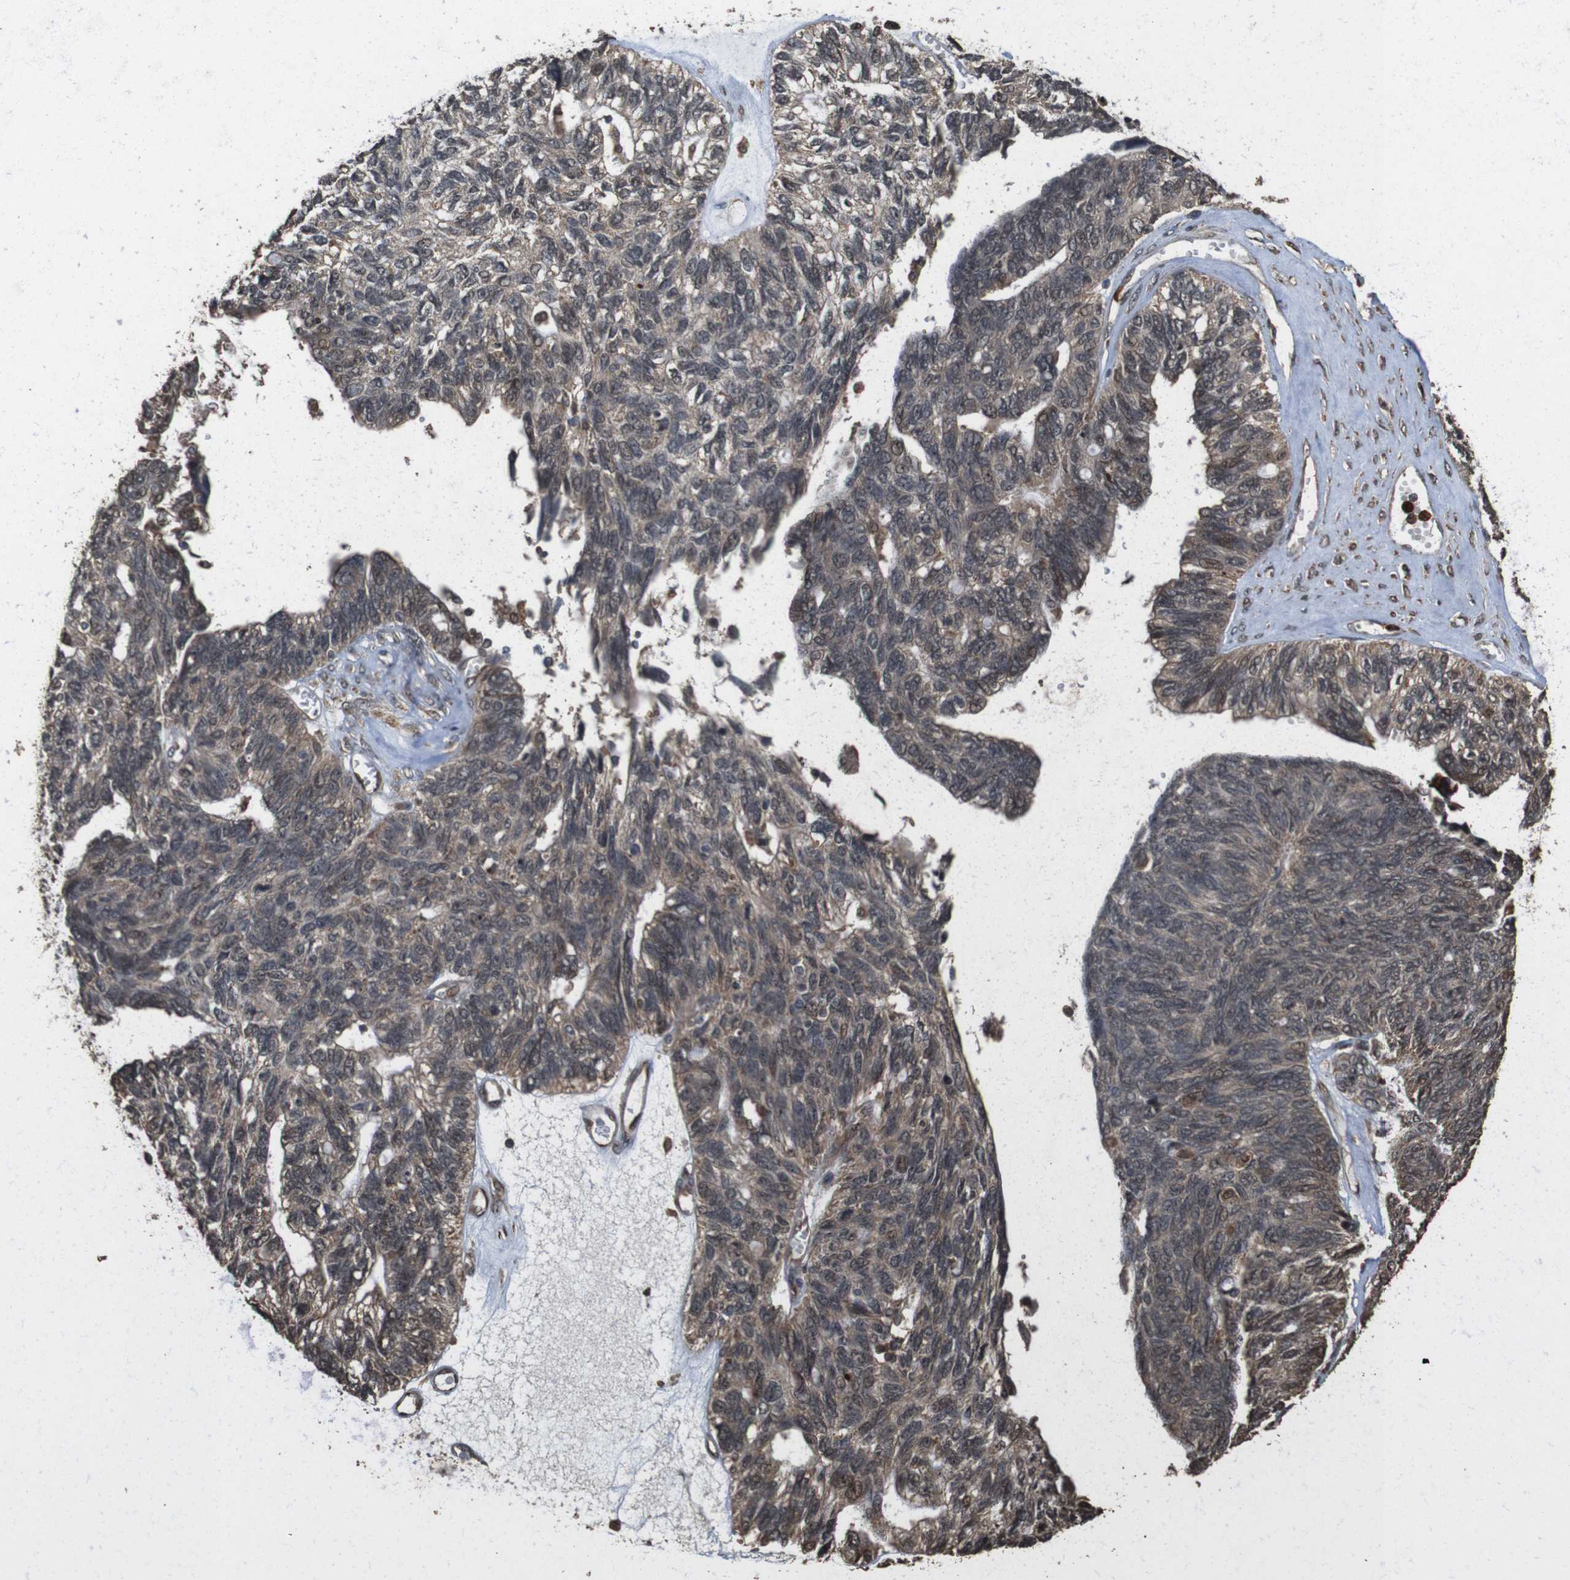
{"staining": {"intensity": "weak", "quantity": "25%-75%", "location": "cytoplasmic/membranous"}, "tissue": "ovarian cancer", "cell_type": "Tumor cells", "image_type": "cancer", "snomed": [{"axis": "morphology", "description": "Cystadenocarcinoma, serous, NOS"}, {"axis": "topography", "description": "Ovary"}], "caption": "An immunohistochemistry photomicrograph of tumor tissue is shown. Protein staining in brown highlights weak cytoplasmic/membranous positivity in ovarian serous cystadenocarcinoma within tumor cells.", "gene": "RRAS2", "patient": {"sex": "female", "age": 79}}